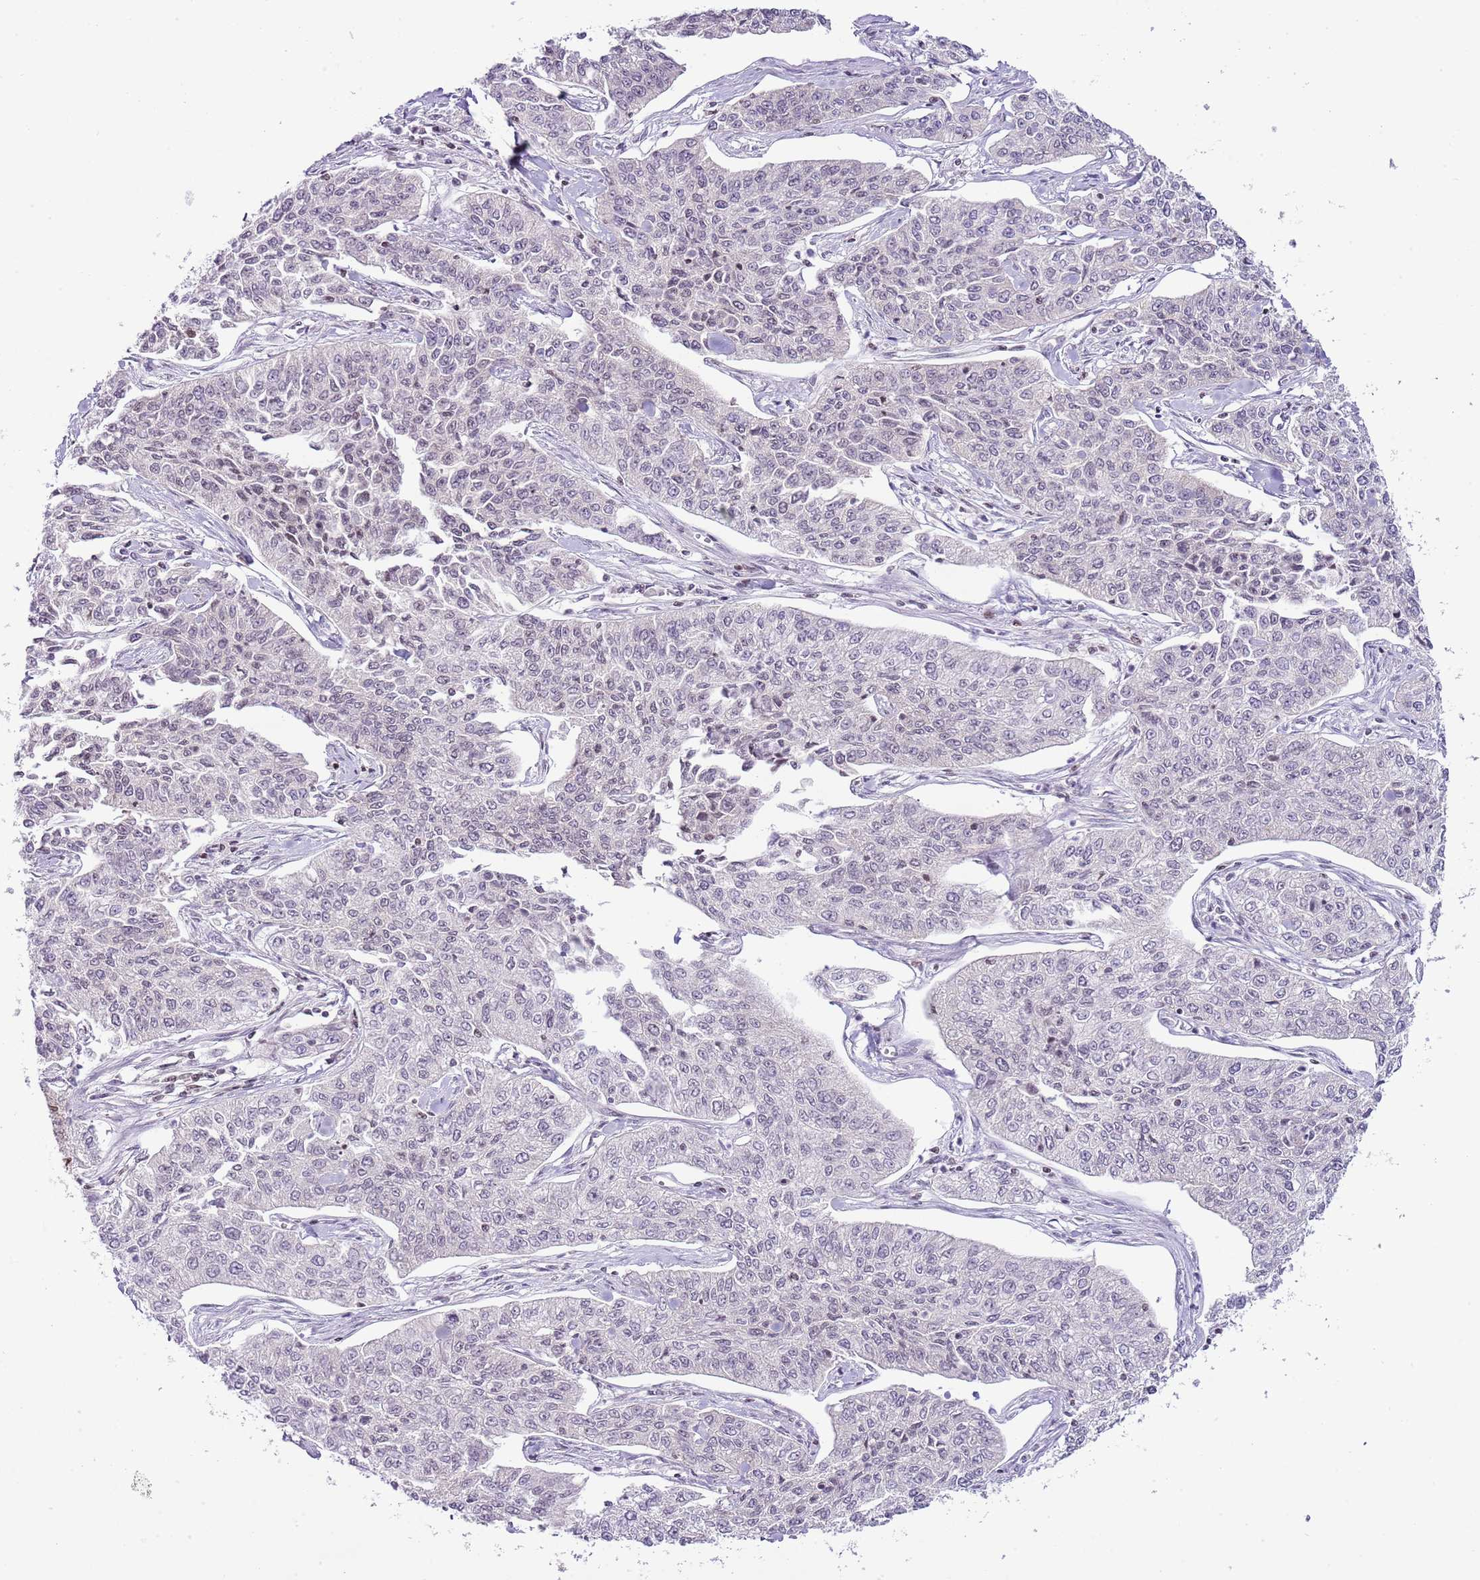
{"staining": {"intensity": "negative", "quantity": "none", "location": "none"}, "tissue": "cervical cancer", "cell_type": "Tumor cells", "image_type": "cancer", "snomed": [{"axis": "morphology", "description": "Squamous cell carcinoma, NOS"}, {"axis": "topography", "description": "Cervix"}], "caption": "A photomicrograph of cervical cancer (squamous cell carcinoma) stained for a protein demonstrates no brown staining in tumor cells.", "gene": "SELENOH", "patient": {"sex": "female", "age": 35}}